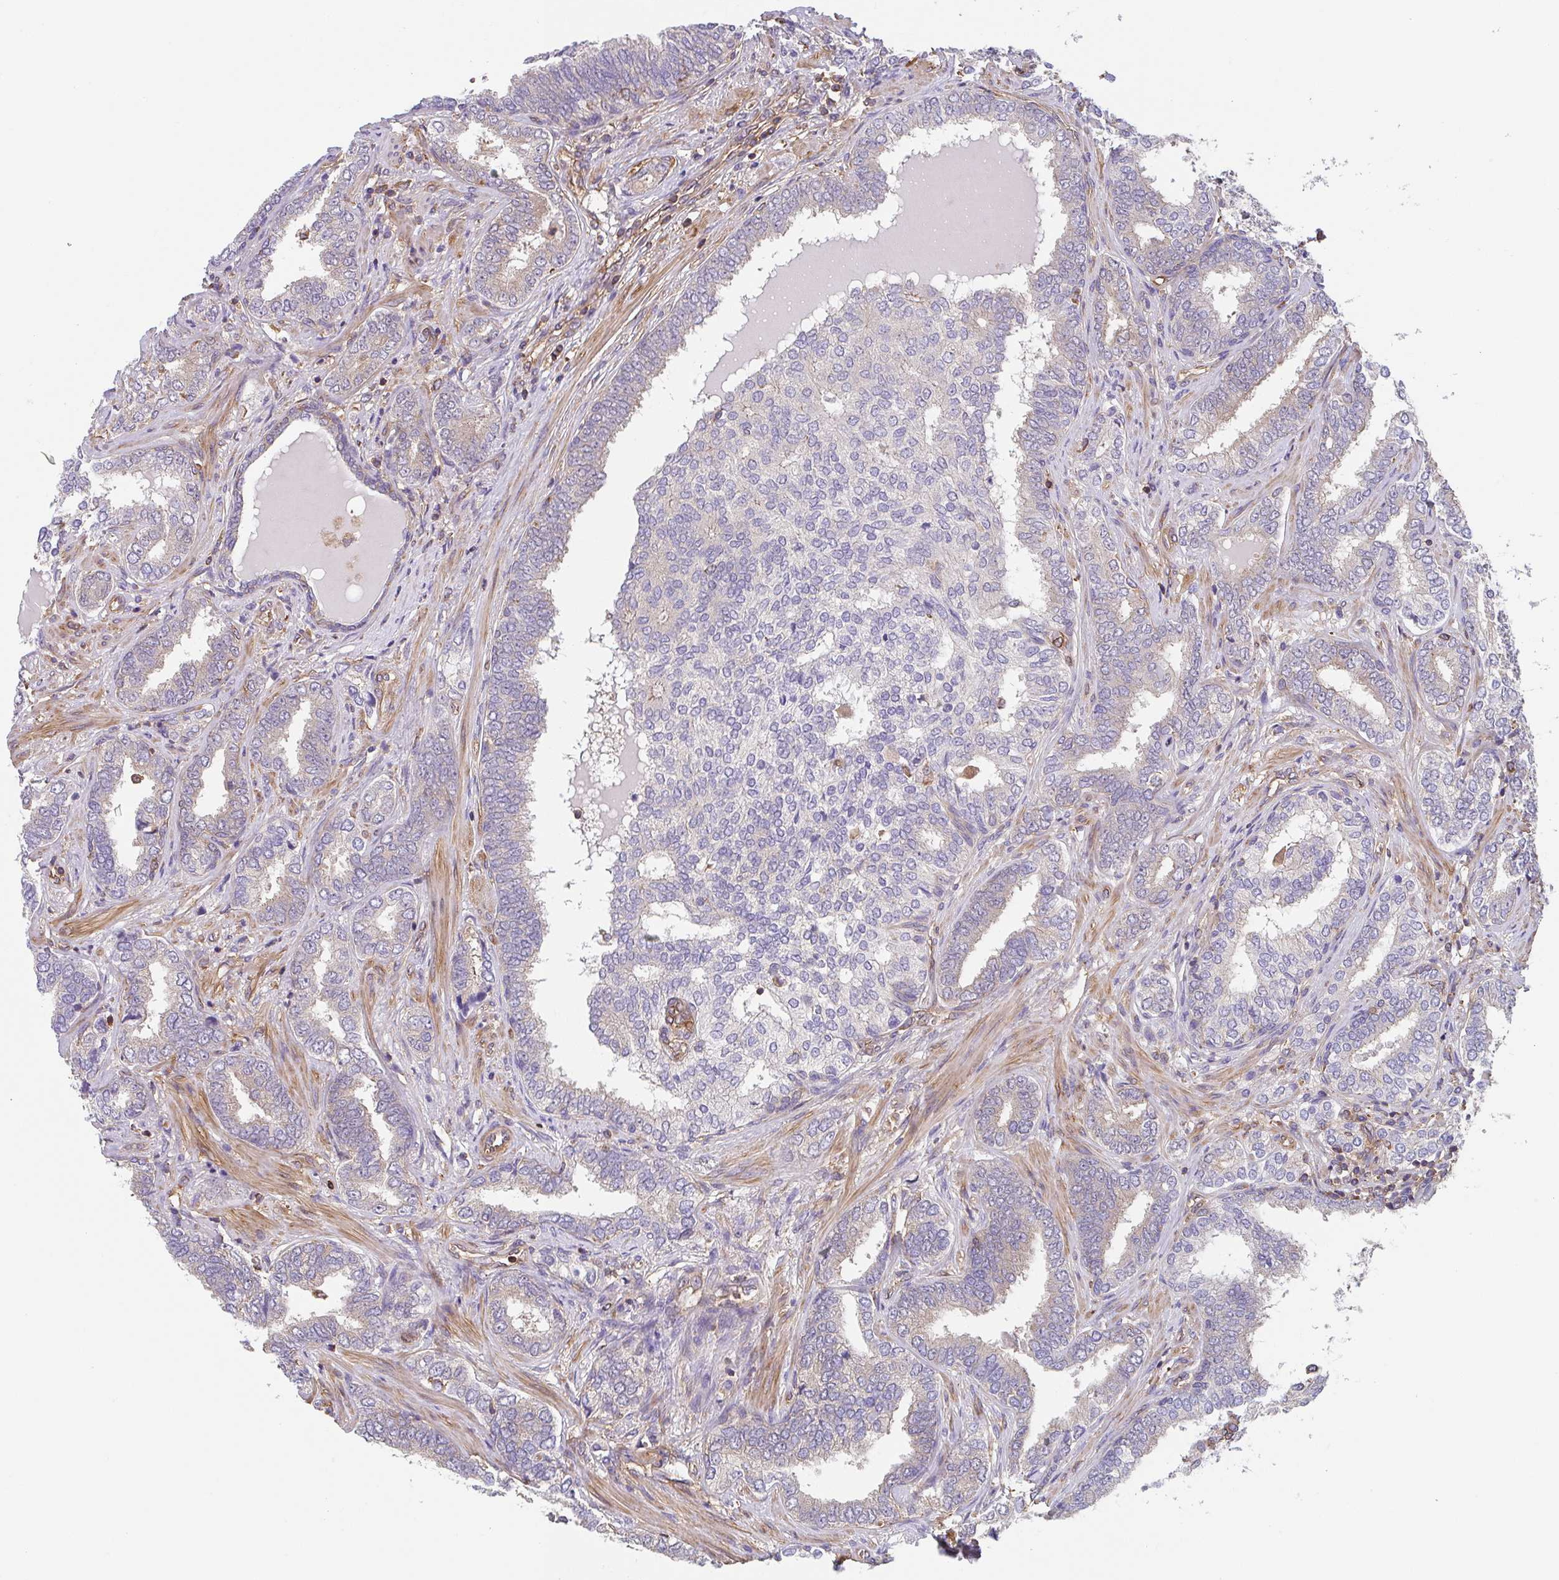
{"staining": {"intensity": "negative", "quantity": "none", "location": "none"}, "tissue": "prostate cancer", "cell_type": "Tumor cells", "image_type": "cancer", "snomed": [{"axis": "morphology", "description": "Adenocarcinoma, High grade"}, {"axis": "topography", "description": "Prostate"}], "caption": "Protein analysis of high-grade adenocarcinoma (prostate) exhibits no significant positivity in tumor cells.", "gene": "TMEM229A", "patient": {"sex": "male", "age": 72}}